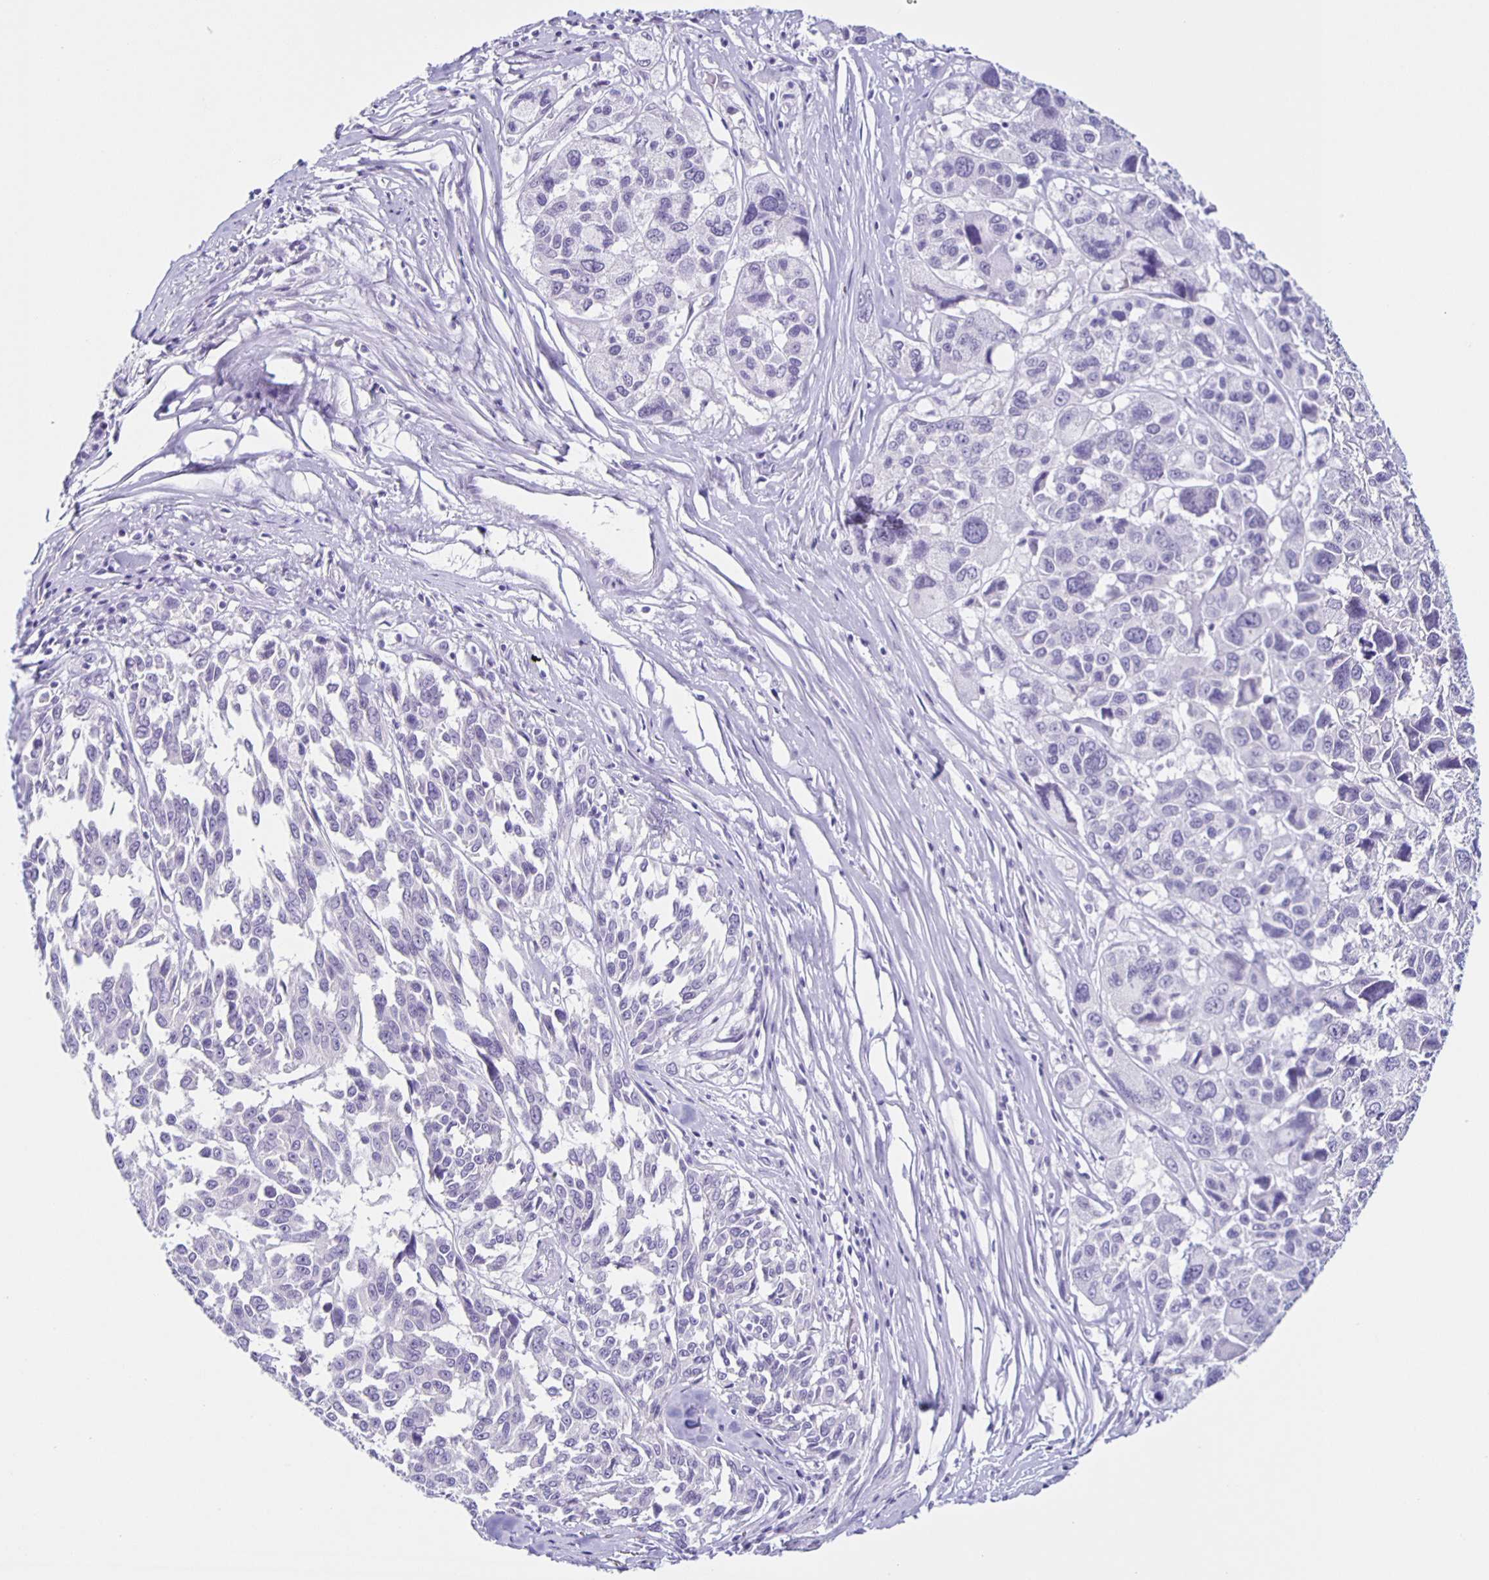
{"staining": {"intensity": "negative", "quantity": "none", "location": "none"}, "tissue": "melanoma", "cell_type": "Tumor cells", "image_type": "cancer", "snomed": [{"axis": "morphology", "description": "Malignant melanoma, NOS"}, {"axis": "topography", "description": "Skin"}], "caption": "Immunohistochemistry (IHC) photomicrograph of neoplastic tissue: human melanoma stained with DAB (3,3'-diaminobenzidine) displays no significant protein staining in tumor cells.", "gene": "SLC12A3", "patient": {"sex": "female", "age": 66}}